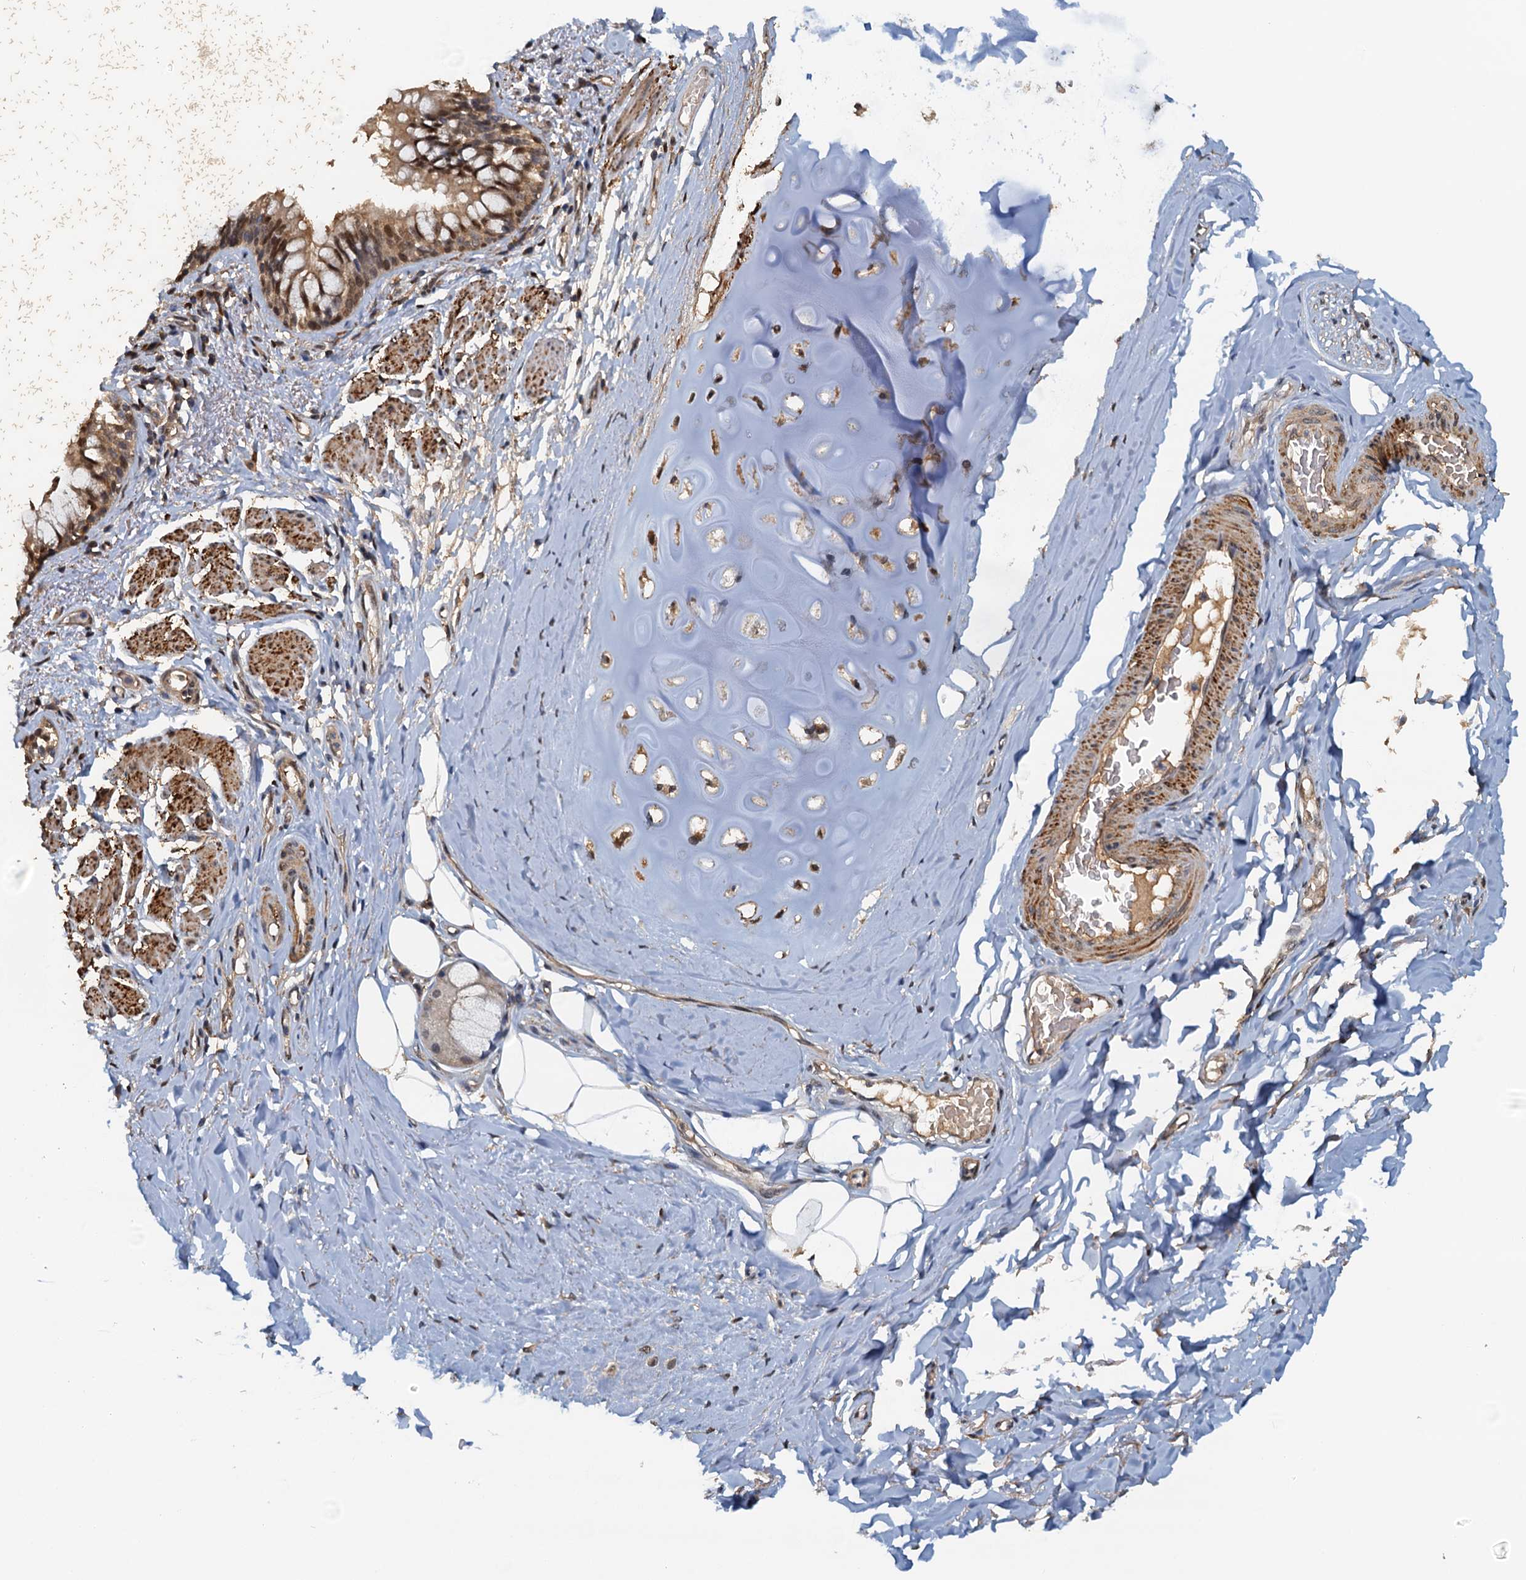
{"staining": {"intensity": "moderate", "quantity": ">75%", "location": "cytoplasmic/membranous,nuclear"}, "tissue": "bronchus", "cell_type": "Respiratory epithelial cells", "image_type": "normal", "snomed": [{"axis": "morphology", "description": "Normal tissue, NOS"}, {"axis": "topography", "description": "Cartilage tissue"}, {"axis": "topography", "description": "Bronchus"}], "caption": "Immunohistochemistry image of benign bronchus: human bronchus stained using IHC demonstrates medium levels of moderate protein expression localized specifically in the cytoplasmic/membranous,nuclear of respiratory epithelial cells, appearing as a cytoplasmic/membranous,nuclear brown color.", "gene": "UBL7", "patient": {"sex": "female", "age": 36}}